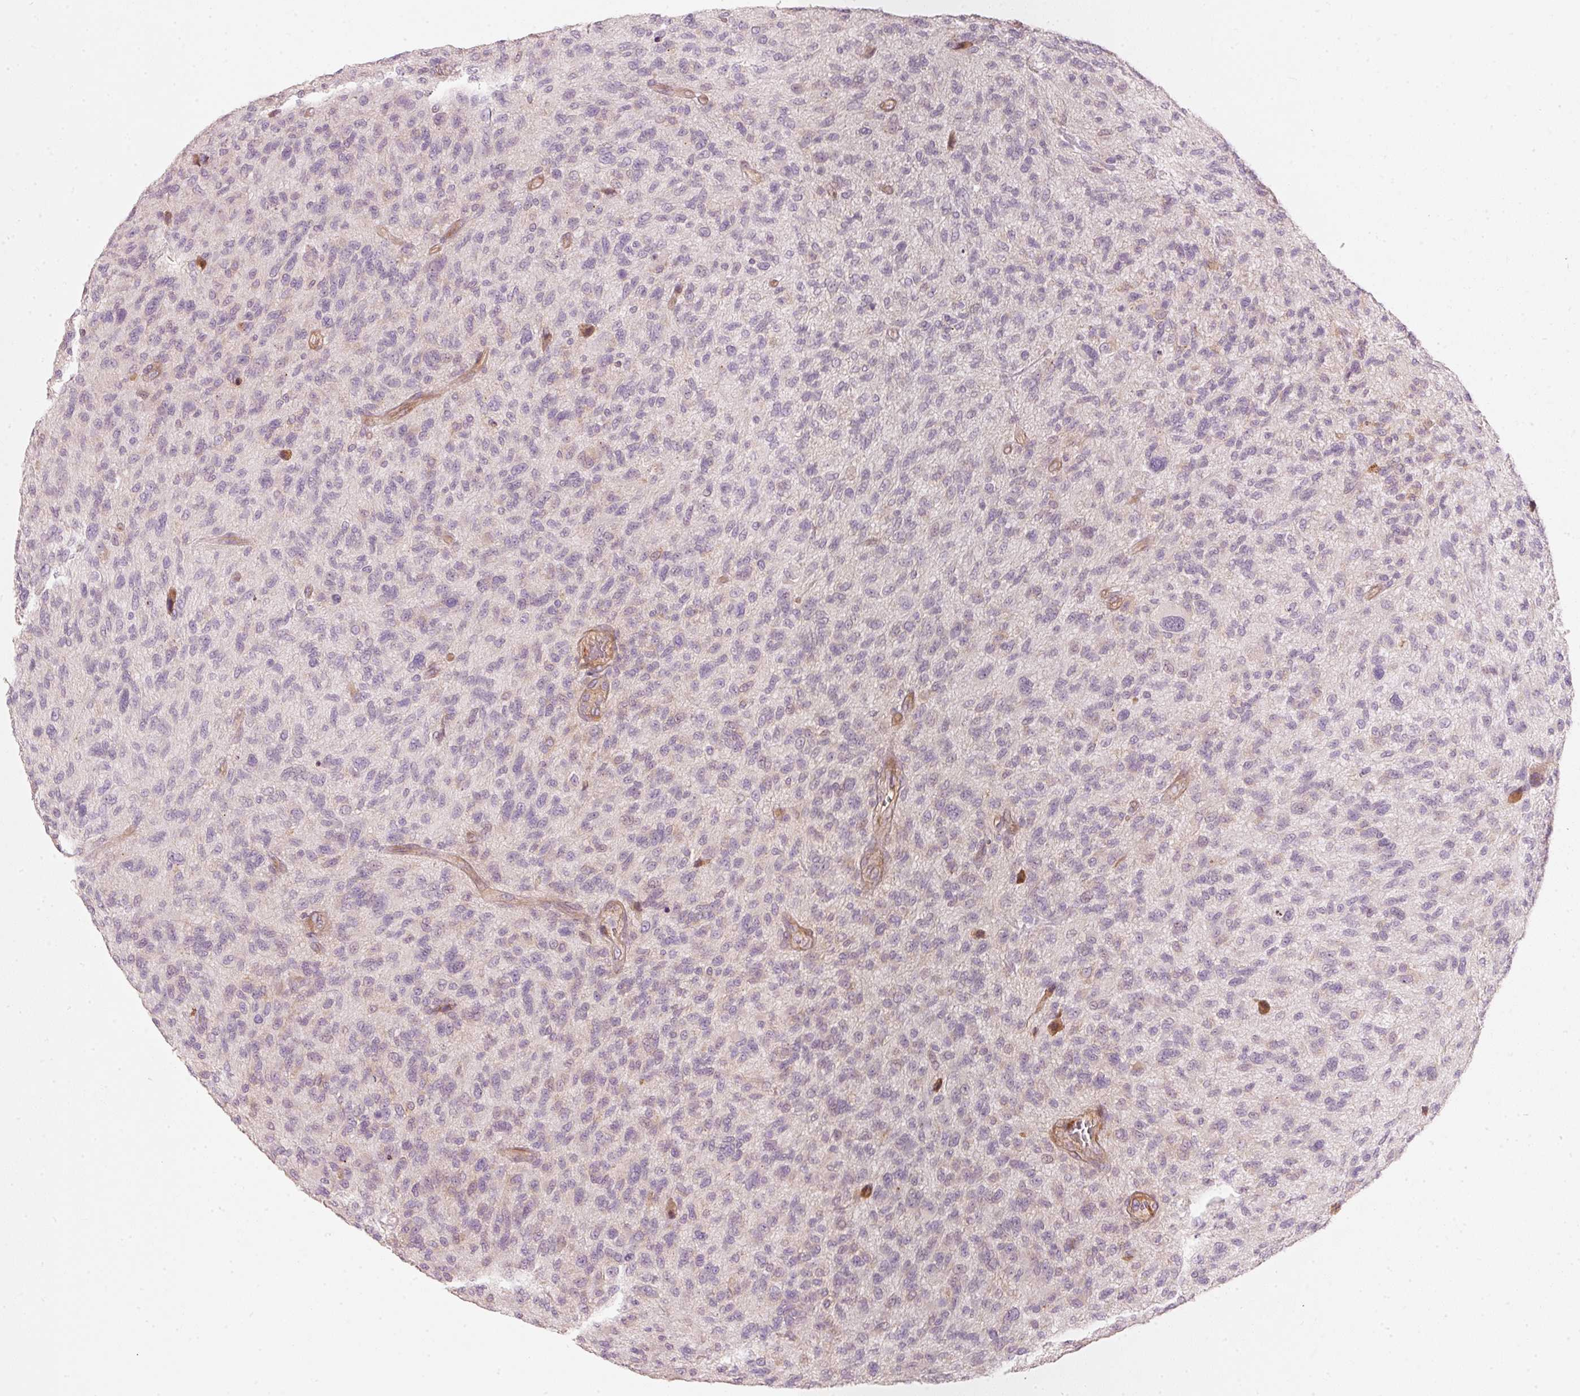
{"staining": {"intensity": "negative", "quantity": "none", "location": "none"}, "tissue": "glioma", "cell_type": "Tumor cells", "image_type": "cancer", "snomed": [{"axis": "morphology", "description": "Glioma, malignant, High grade"}, {"axis": "topography", "description": "Brain"}], "caption": "Tumor cells are negative for brown protein staining in malignant glioma (high-grade).", "gene": "KCNQ1", "patient": {"sex": "male", "age": 47}}